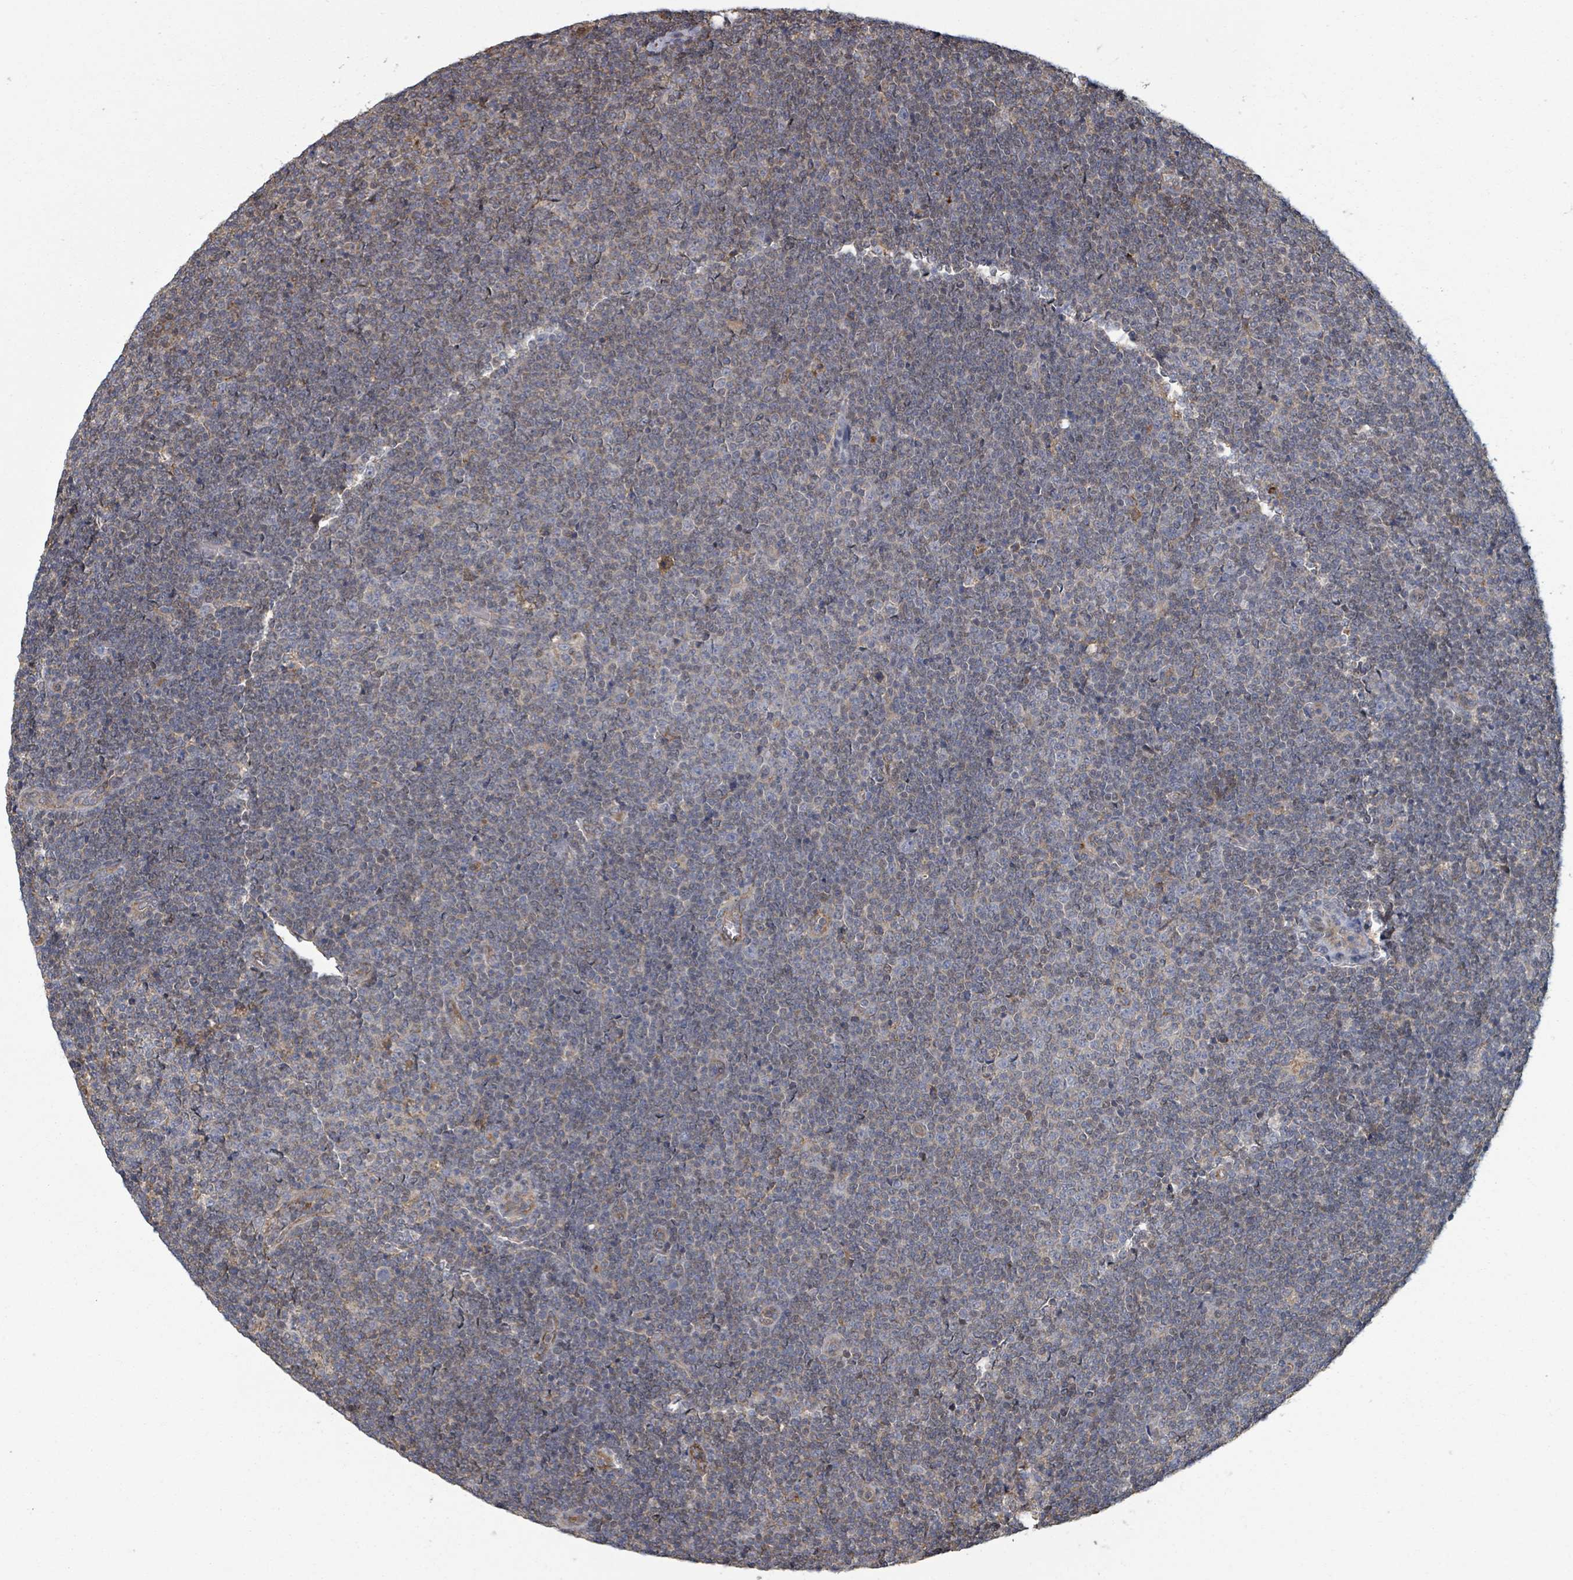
{"staining": {"intensity": "weak", "quantity": "<25%", "location": "cytoplasmic/membranous"}, "tissue": "lymphoma", "cell_type": "Tumor cells", "image_type": "cancer", "snomed": [{"axis": "morphology", "description": "Malignant lymphoma, non-Hodgkin's type, Low grade"}, {"axis": "topography", "description": "Lymph node"}], "caption": "A high-resolution photomicrograph shows immunohistochemistry staining of low-grade malignant lymphoma, non-Hodgkin's type, which reveals no significant positivity in tumor cells. Nuclei are stained in blue.", "gene": "GABBR1", "patient": {"sex": "male", "age": 48}}